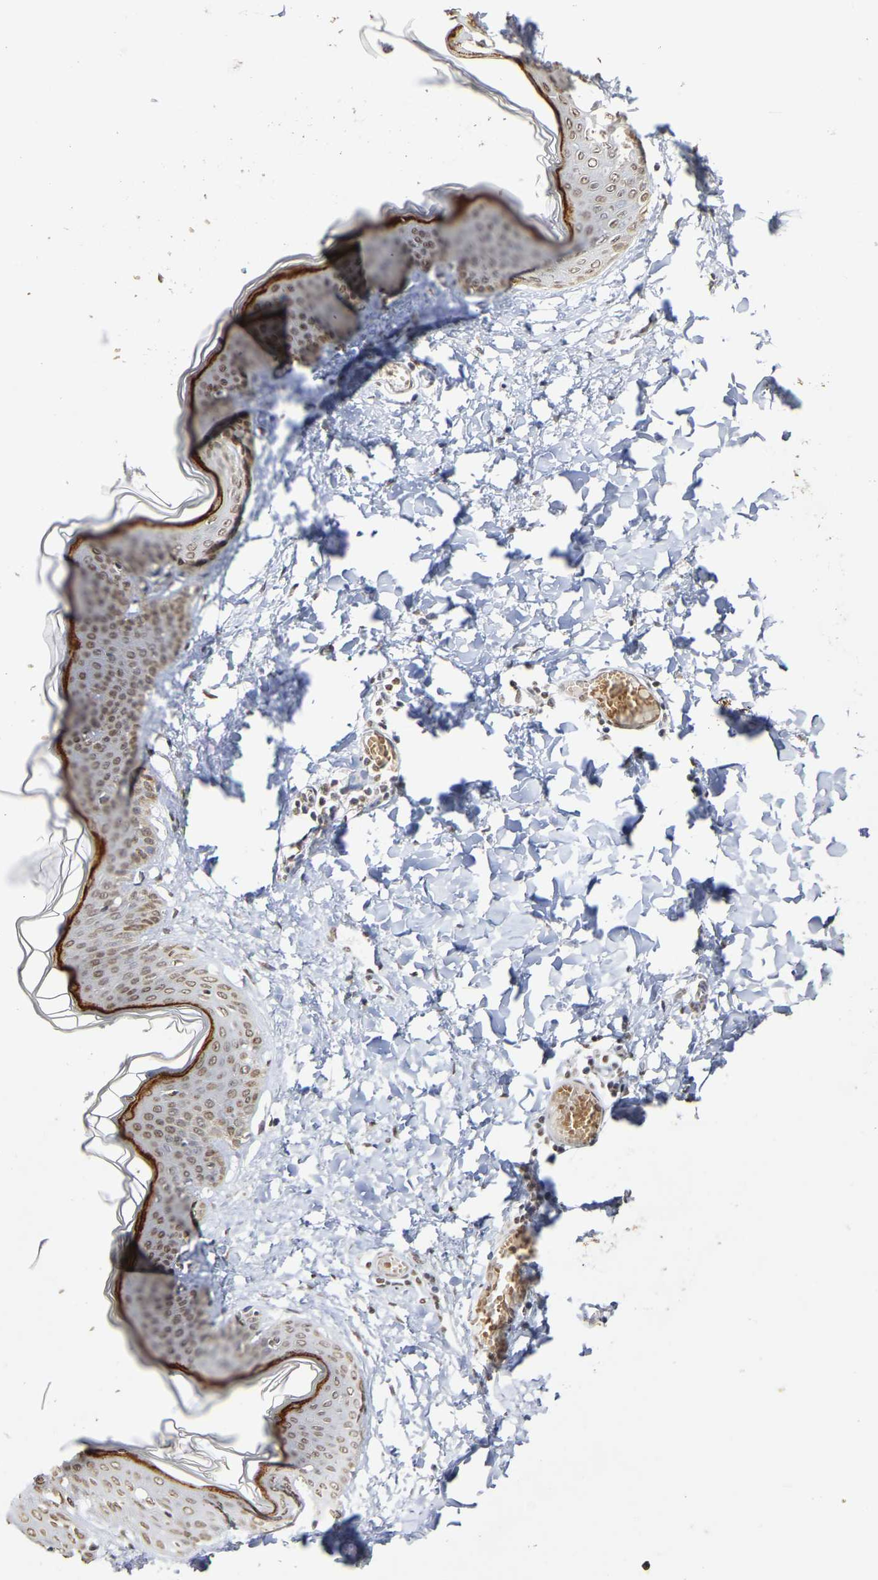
{"staining": {"intensity": "moderate", "quantity": ">75%", "location": "nuclear"}, "tissue": "skin", "cell_type": "Fibroblasts", "image_type": "normal", "snomed": [{"axis": "morphology", "description": "Normal tissue, NOS"}, {"axis": "topography", "description": "Skin"}], "caption": "A medium amount of moderate nuclear expression is identified in about >75% of fibroblasts in unremarkable skin. The staining was performed using DAB (3,3'-diaminobenzidine) to visualize the protein expression in brown, while the nuclei were stained in blue with hematoxylin (Magnification: 20x).", "gene": "ATF4", "patient": {"sex": "female", "age": 17}}